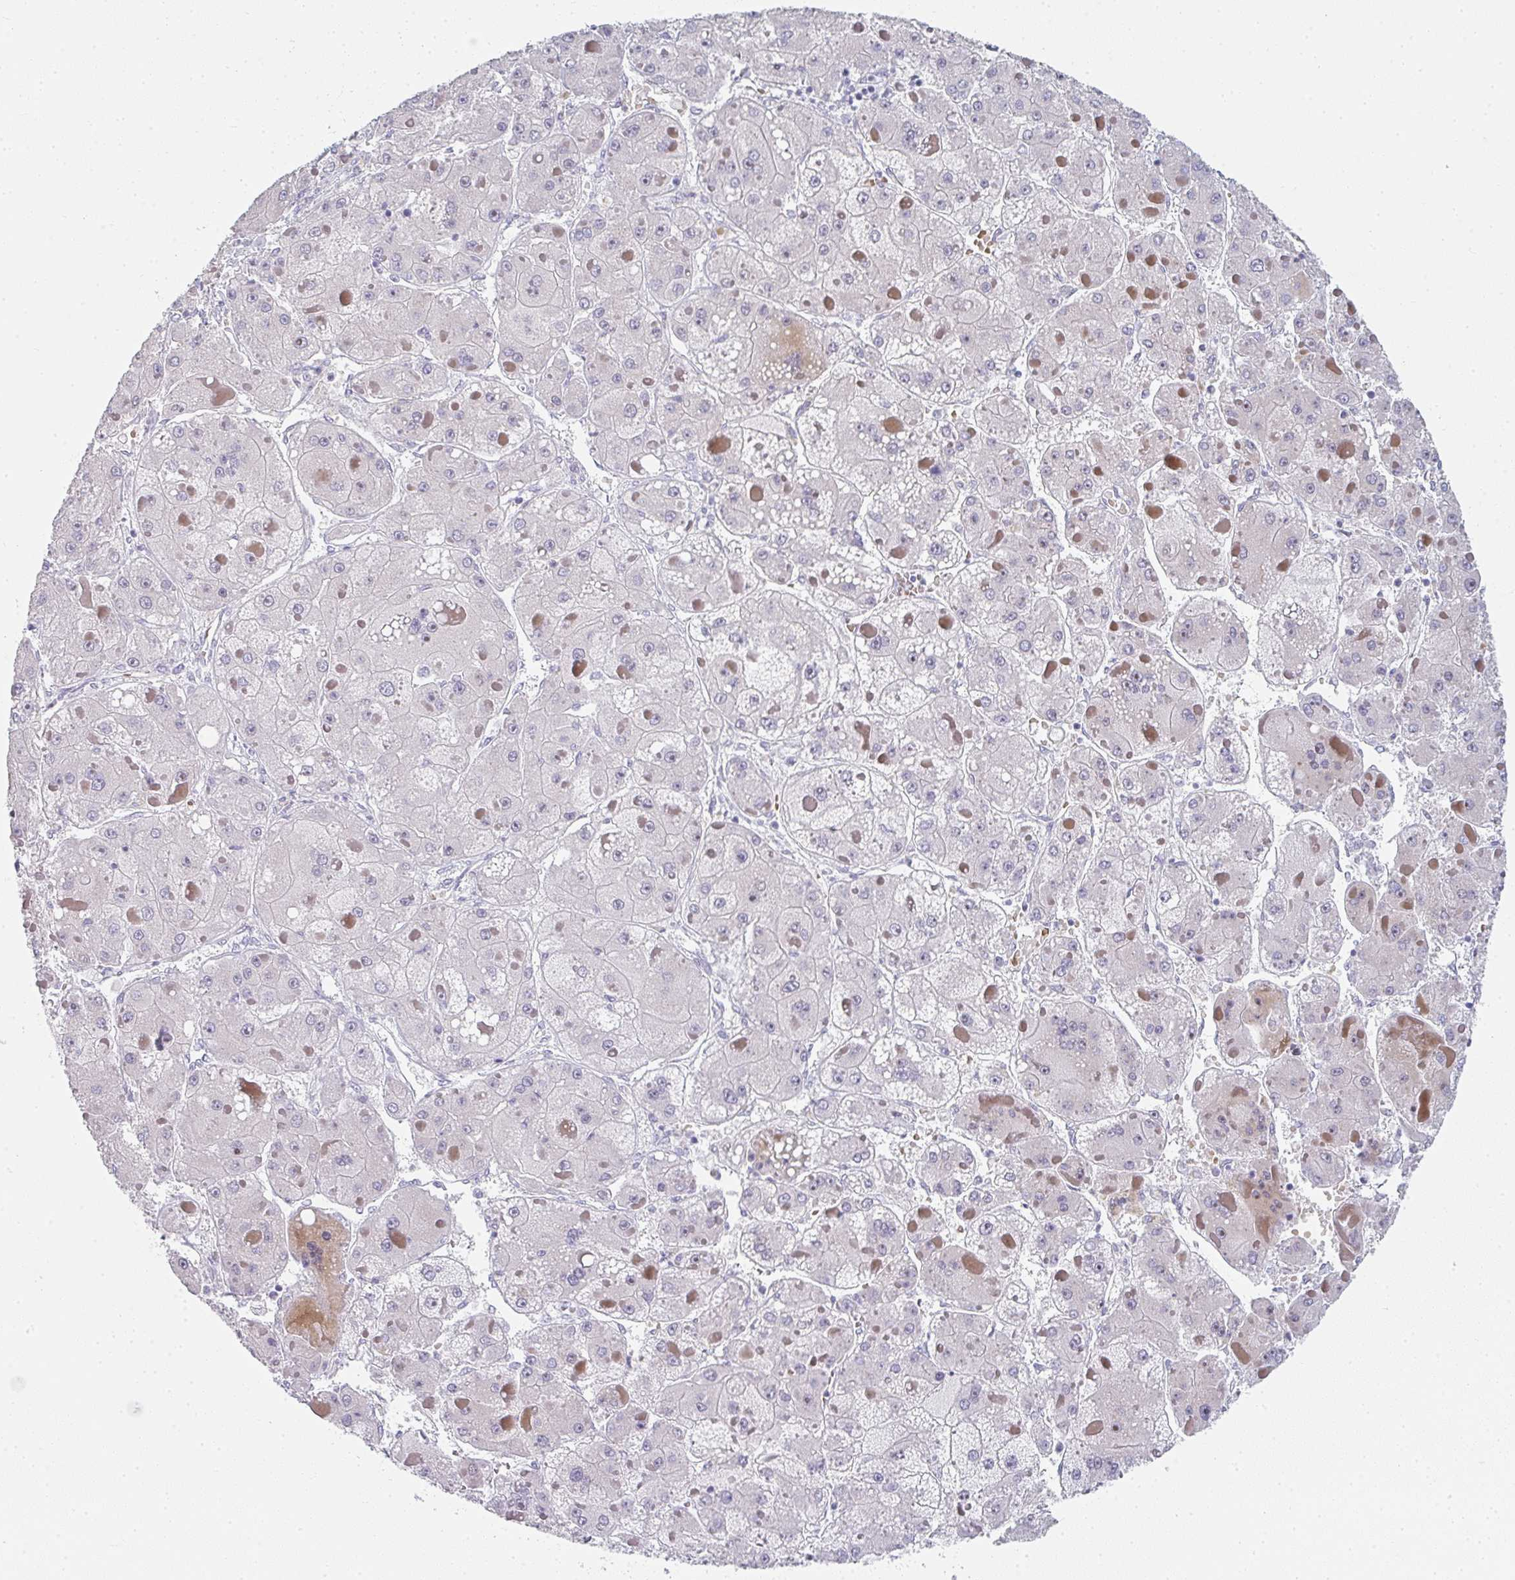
{"staining": {"intensity": "weak", "quantity": "<25%", "location": "cytoplasmic/membranous"}, "tissue": "liver cancer", "cell_type": "Tumor cells", "image_type": "cancer", "snomed": [{"axis": "morphology", "description": "Carcinoma, Hepatocellular, NOS"}, {"axis": "topography", "description": "Liver"}], "caption": "High power microscopy micrograph of an immunohistochemistry image of hepatocellular carcinoma (liver), revealing no significant staining in tumor cells. (Stains: DAB immunohistochemistry (IHC) with hematoxylin counter stain, Microscopy: brightfield microscopy at high magnification).", "gene": "NEU2", "patient": {"sex": "female", "age": 73}}